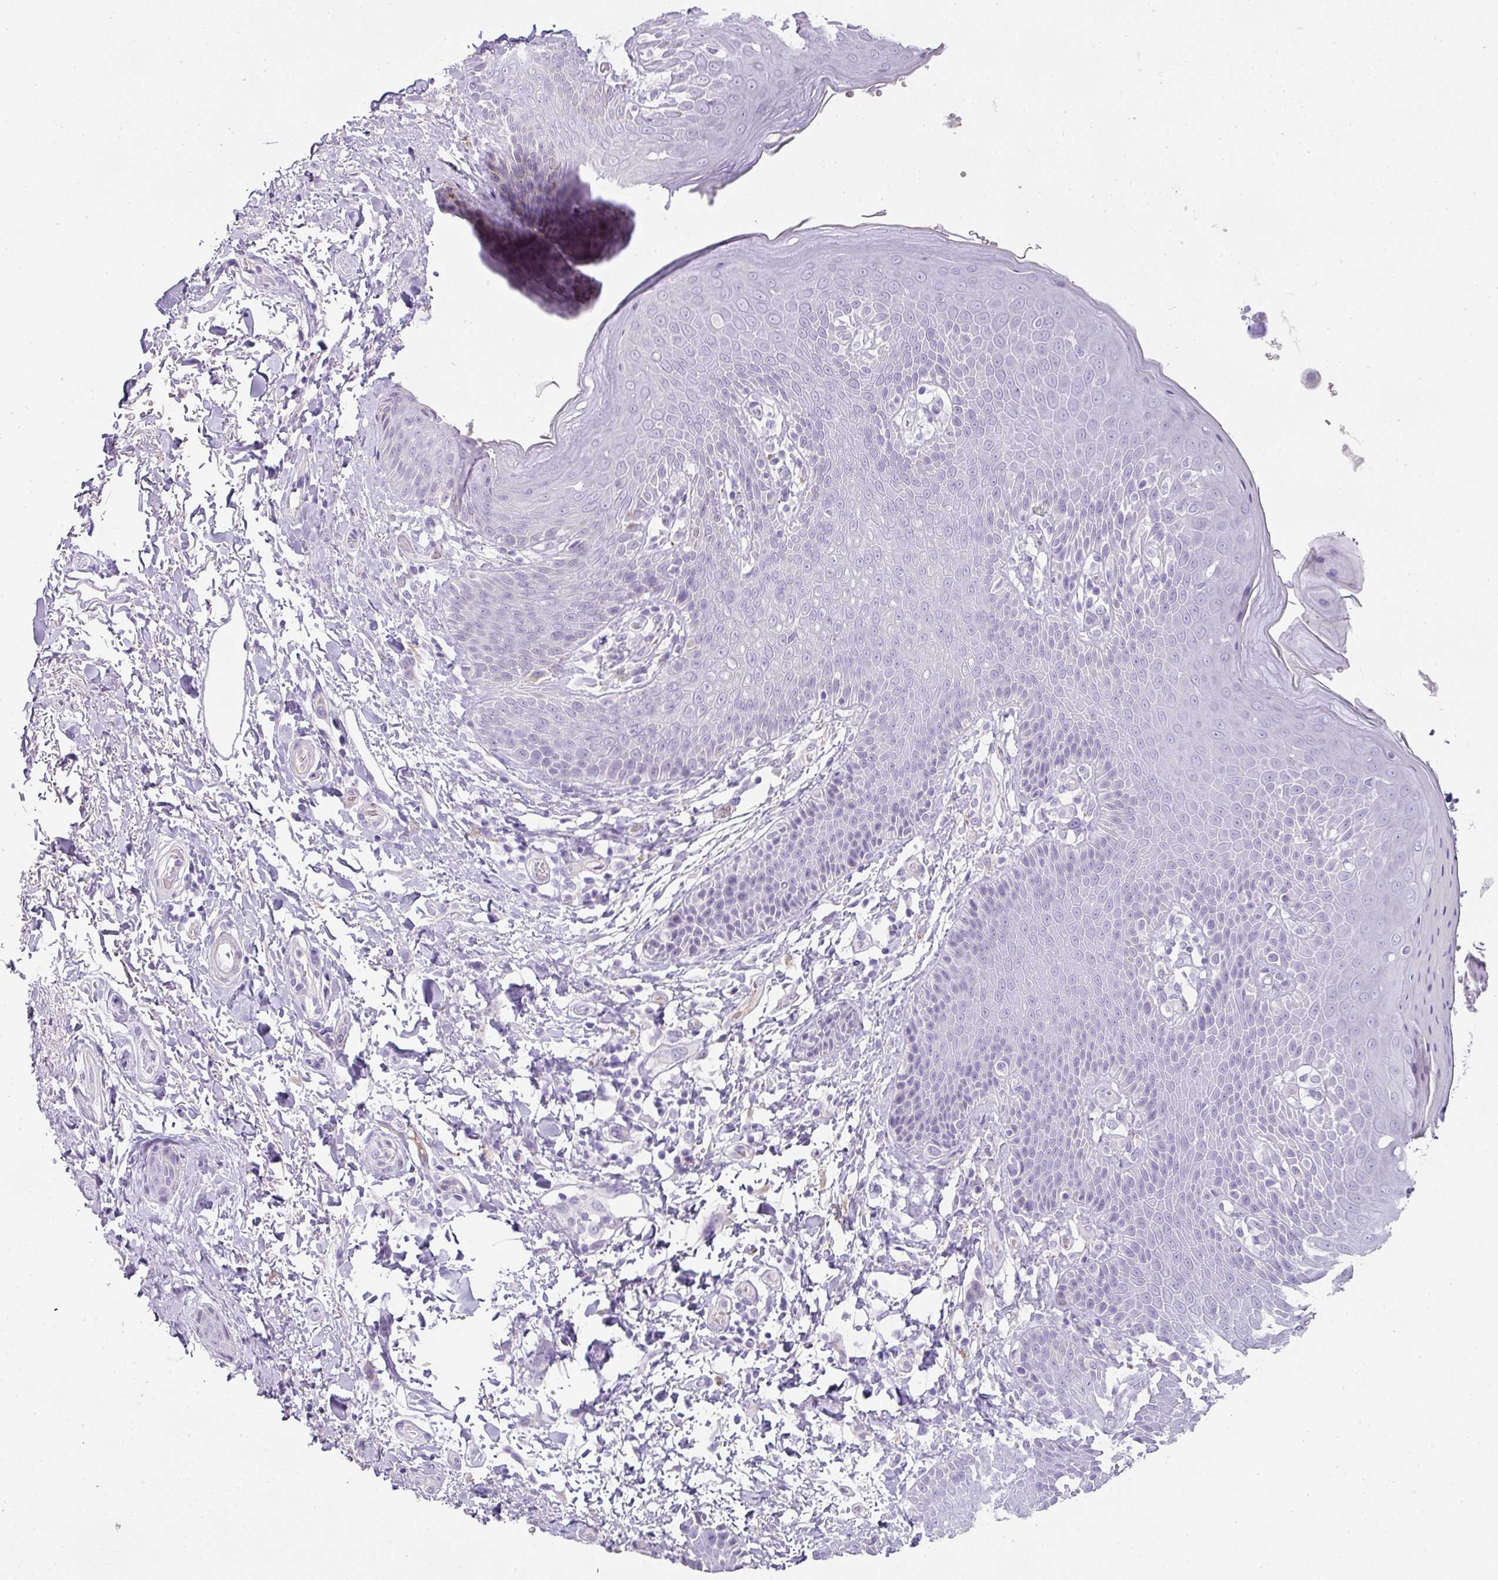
{"staining": {"intensity": "negative", "quantity": "none", "location": "none"}, "tissue": "skin", "cell_type": "Epidermal cells", "image_type": "normal", "snomed": [{"axis": "morphology", "description": "Normal tissue, NOS"}, {"axis": "topography", "description": "Peripheral nerve tissue"}], "caption": "This histopathology image is of benign skin stained with IHC to label a protein in brown with the nuclei are counter-stained blue. There is no expression in epidermal cells.", "gene": "OR52N1", "patient": {"sex": "male", "age": 51}}